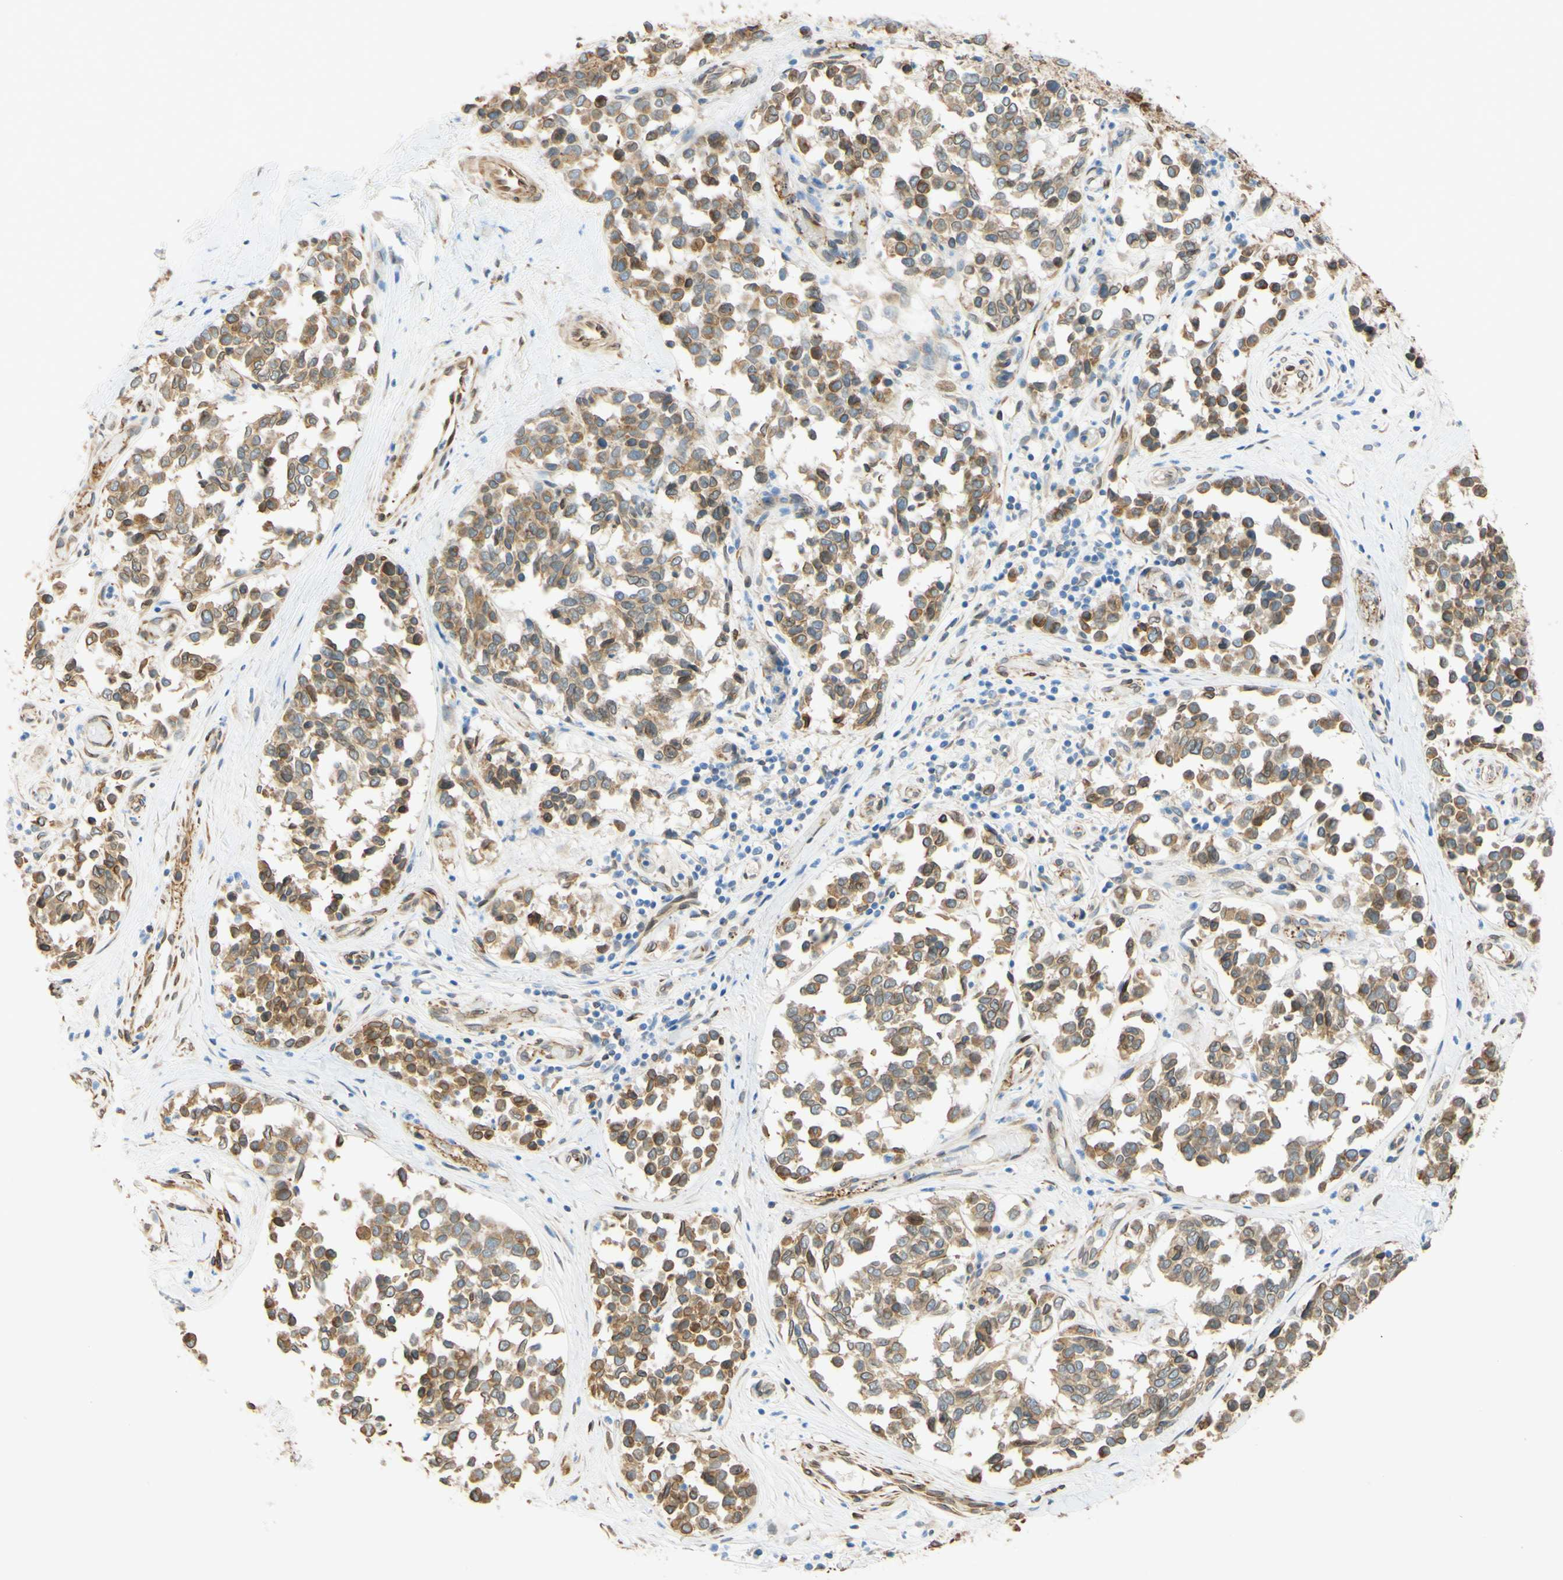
{"staining": {"intensity": "weak", "quantity": ">75%", "location": "cytoplasmic/membranous,nuclear"}, "tissue": "melanoma", "cell_type": "Tumor cells", "image_type": "cancer", "snomed": [{"axis": "morphology", "description": "Malignant melanoma, NOS"}, {"axis": "topography", "description": "Skin"}], "caption": "Protein expression analysis of human melanoma reveals weak cytoplasmic/membranous and nuclear expression in approximately >75% of tumor cells. The protein of interest is stained brown, and the nuclei are stained in blue (DAB IHC with brightfield microscopy, high magnification).", "gene": "ENDOD1", "patient": {"sex": "female", "age": 64}}